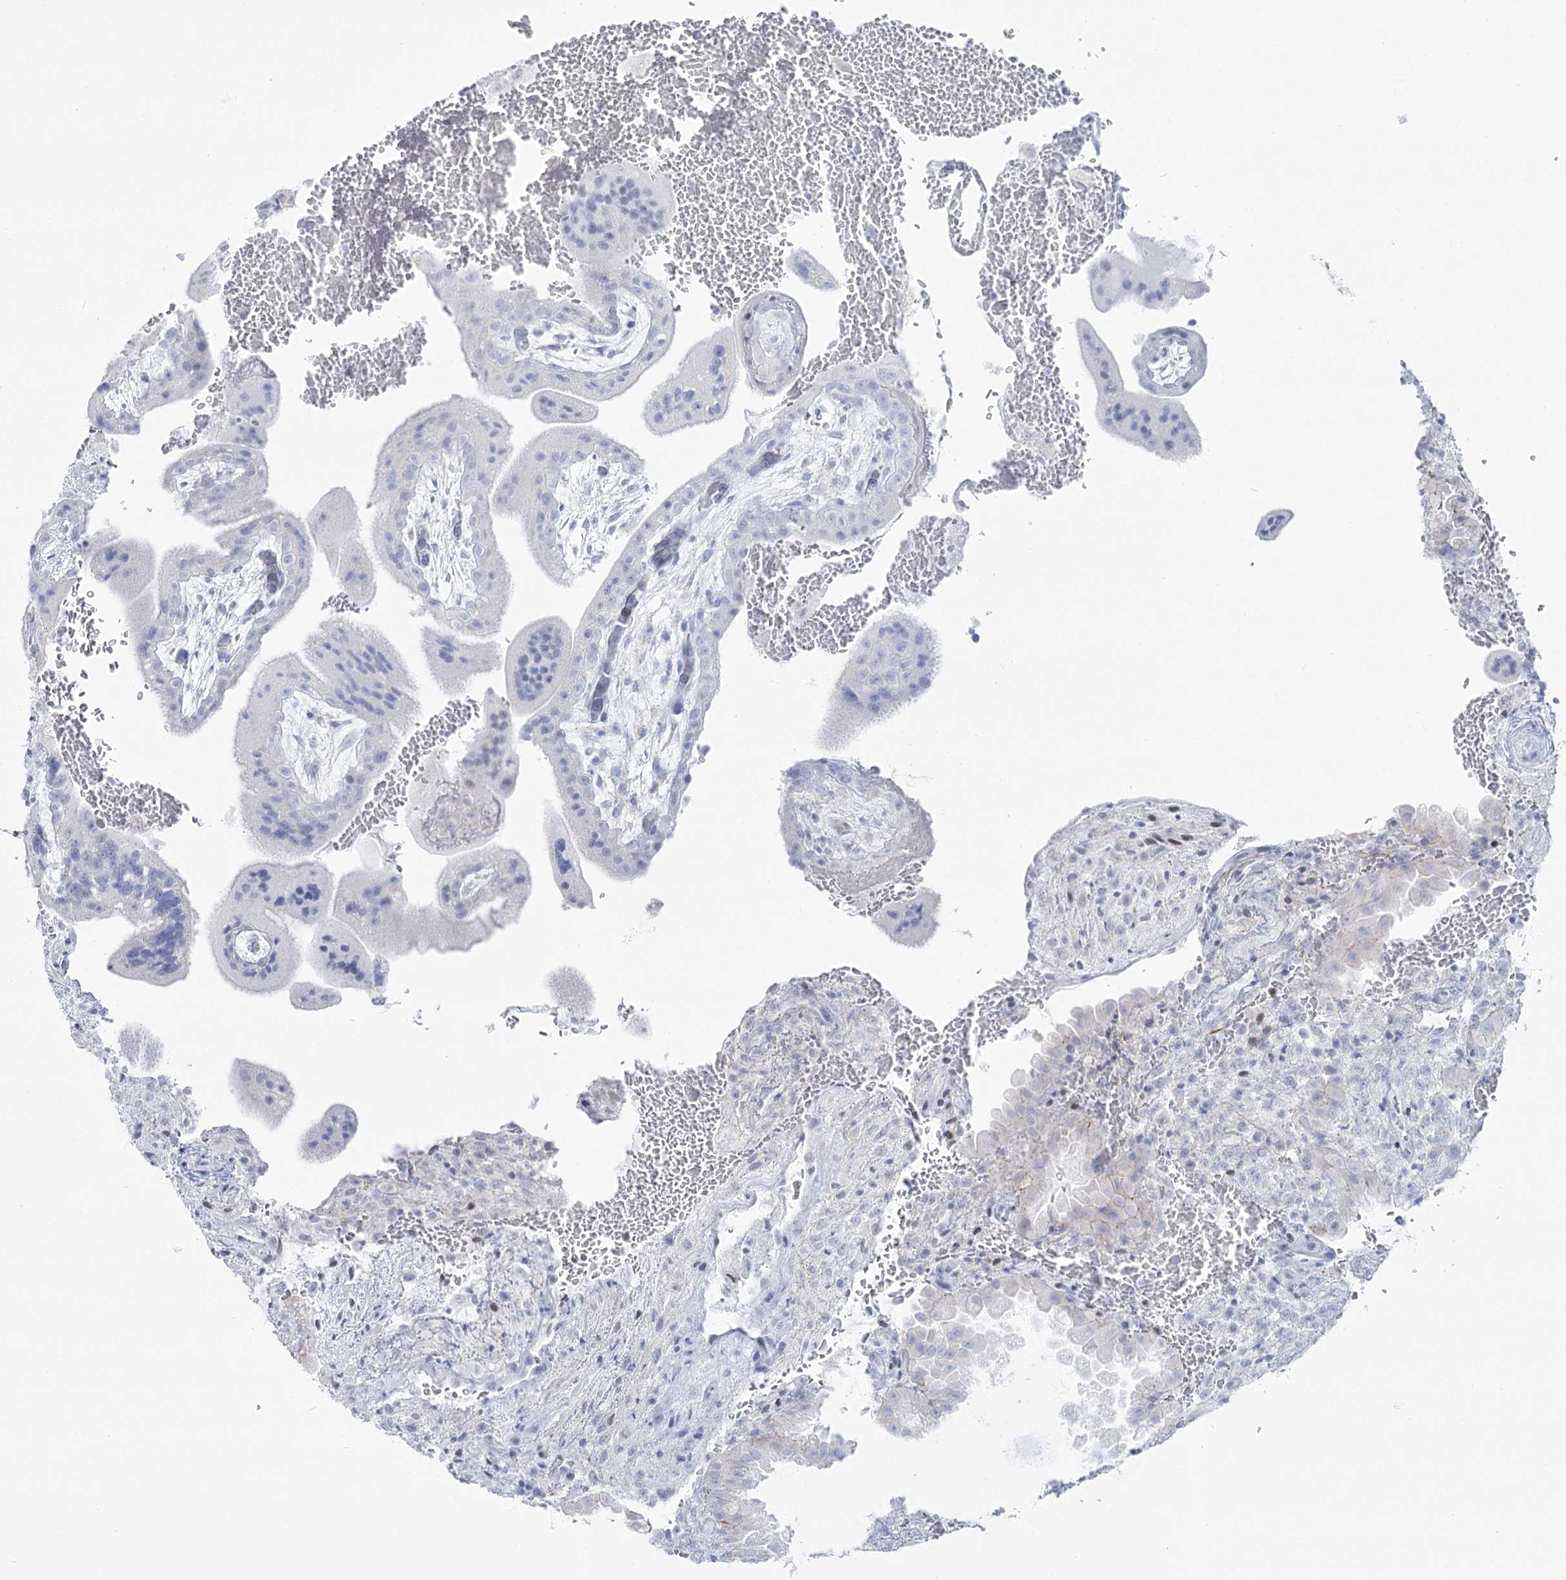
{"staining": {"intensity": "negative", "quantity": "none", "location": "none"}, "tissue": "placenta", "cell_type": "Decidual cells", "image_type": "normal", "snomed": [{"axis": "morphology", "description": "Normal tissue, NOS"}, {"axis": "topography", "description": "Placenta"}], "caption": "The photomicrograph demonstrates no significant positivity in decidual cells of placenta.", "gene": "ZNF843", "patient": {"sex": "female", "age": 35}}